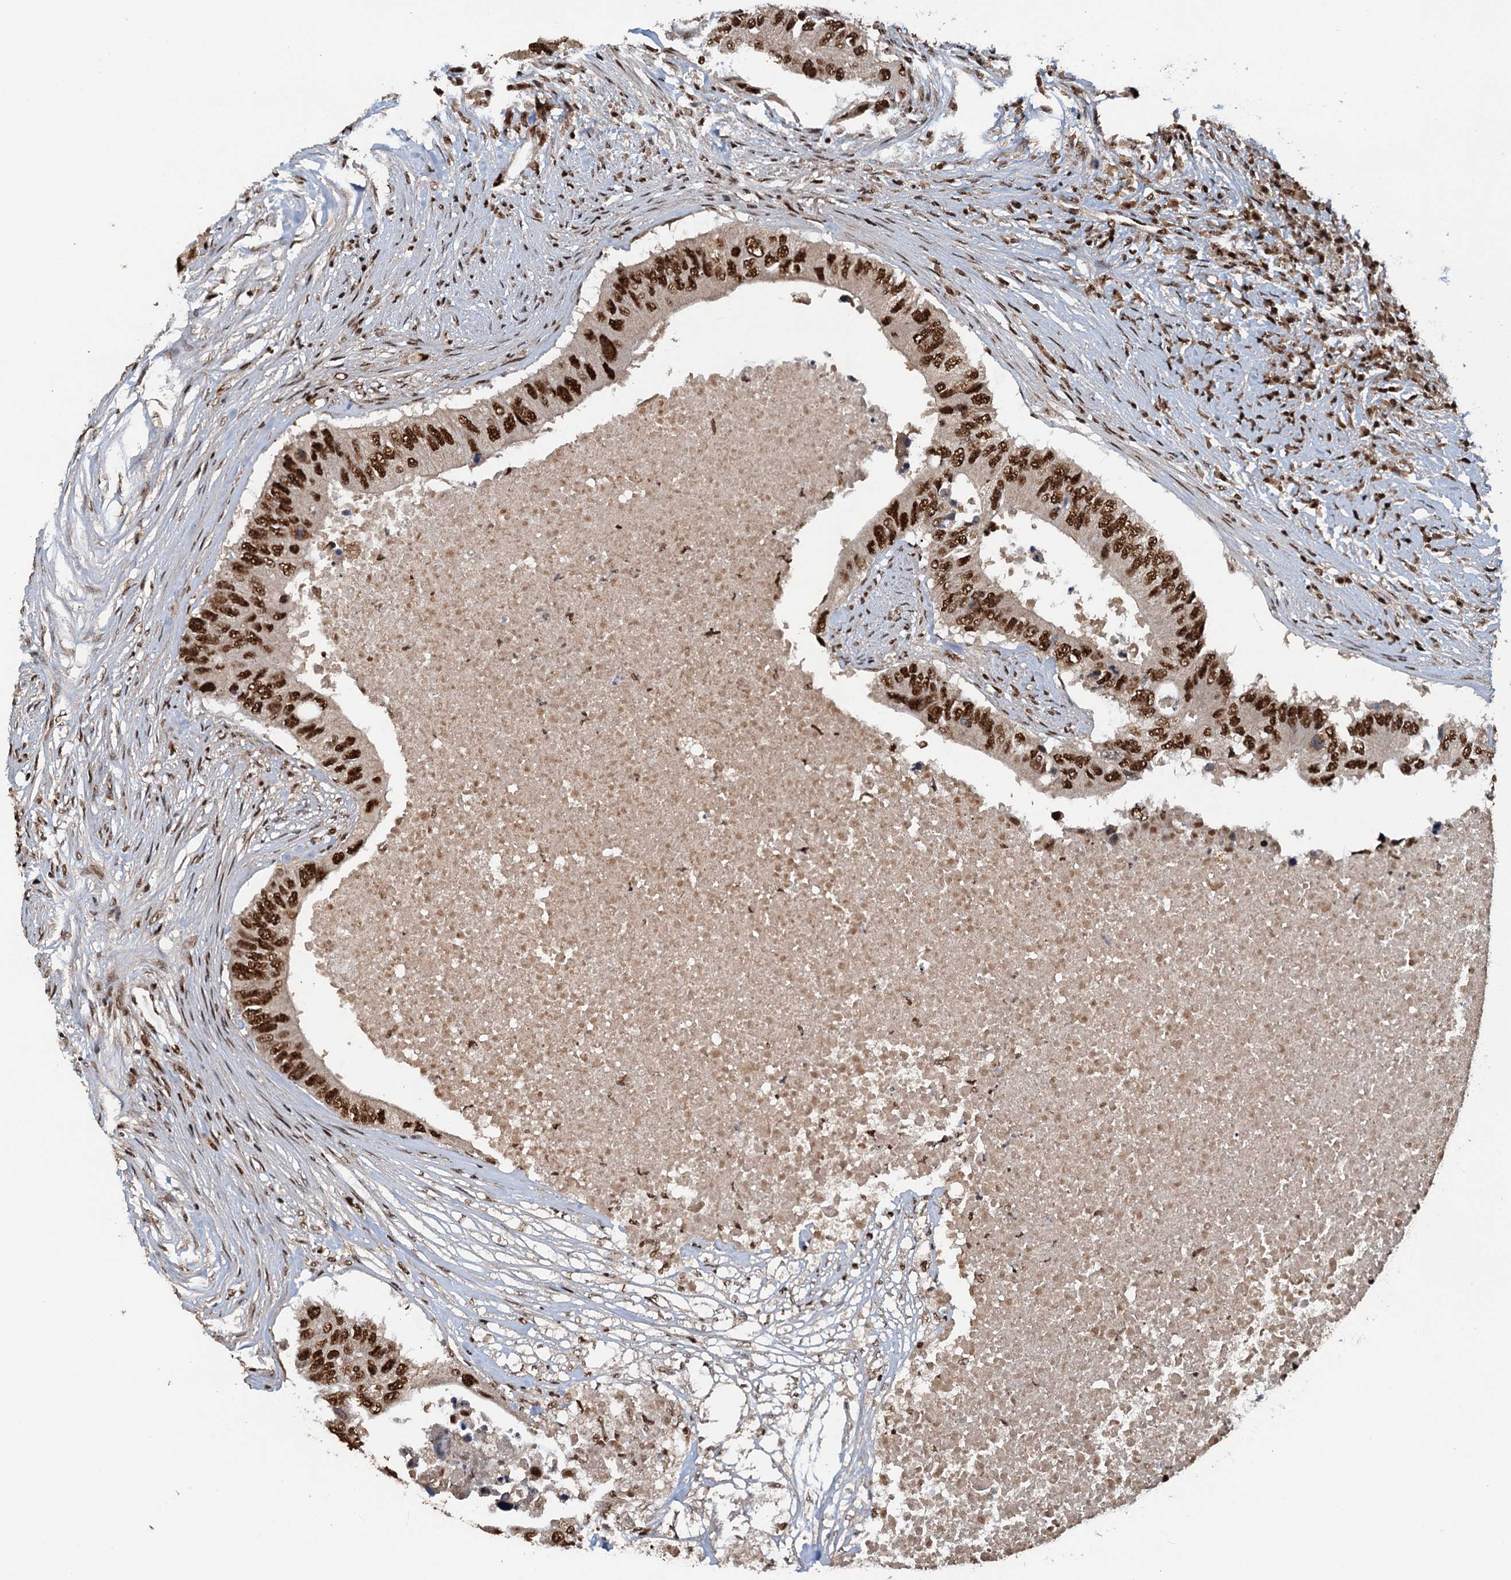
{"staining": {"intensity": "strong", "quantity": ">75%", "location": "nuclear"}, "tissue": "colorectal cancer", "cell_type": "Tumor cells", "image_type": "cancer", "snomed": [{"axis": "morphology", "description": "Adenocarcinoma, NOS"}, {"axis": "topography", "description": "Colon"}], "caption": "A brown stain labels strong nuclear positivity of a protein in human colorectal cancer tumor cells. Using DAB (brown) and hematoxylin (blue) stains, captured at high magnification using brightfield microscopy.", "gene": "ZC3H18", "patient": {"sex": "male", "age": 71}}